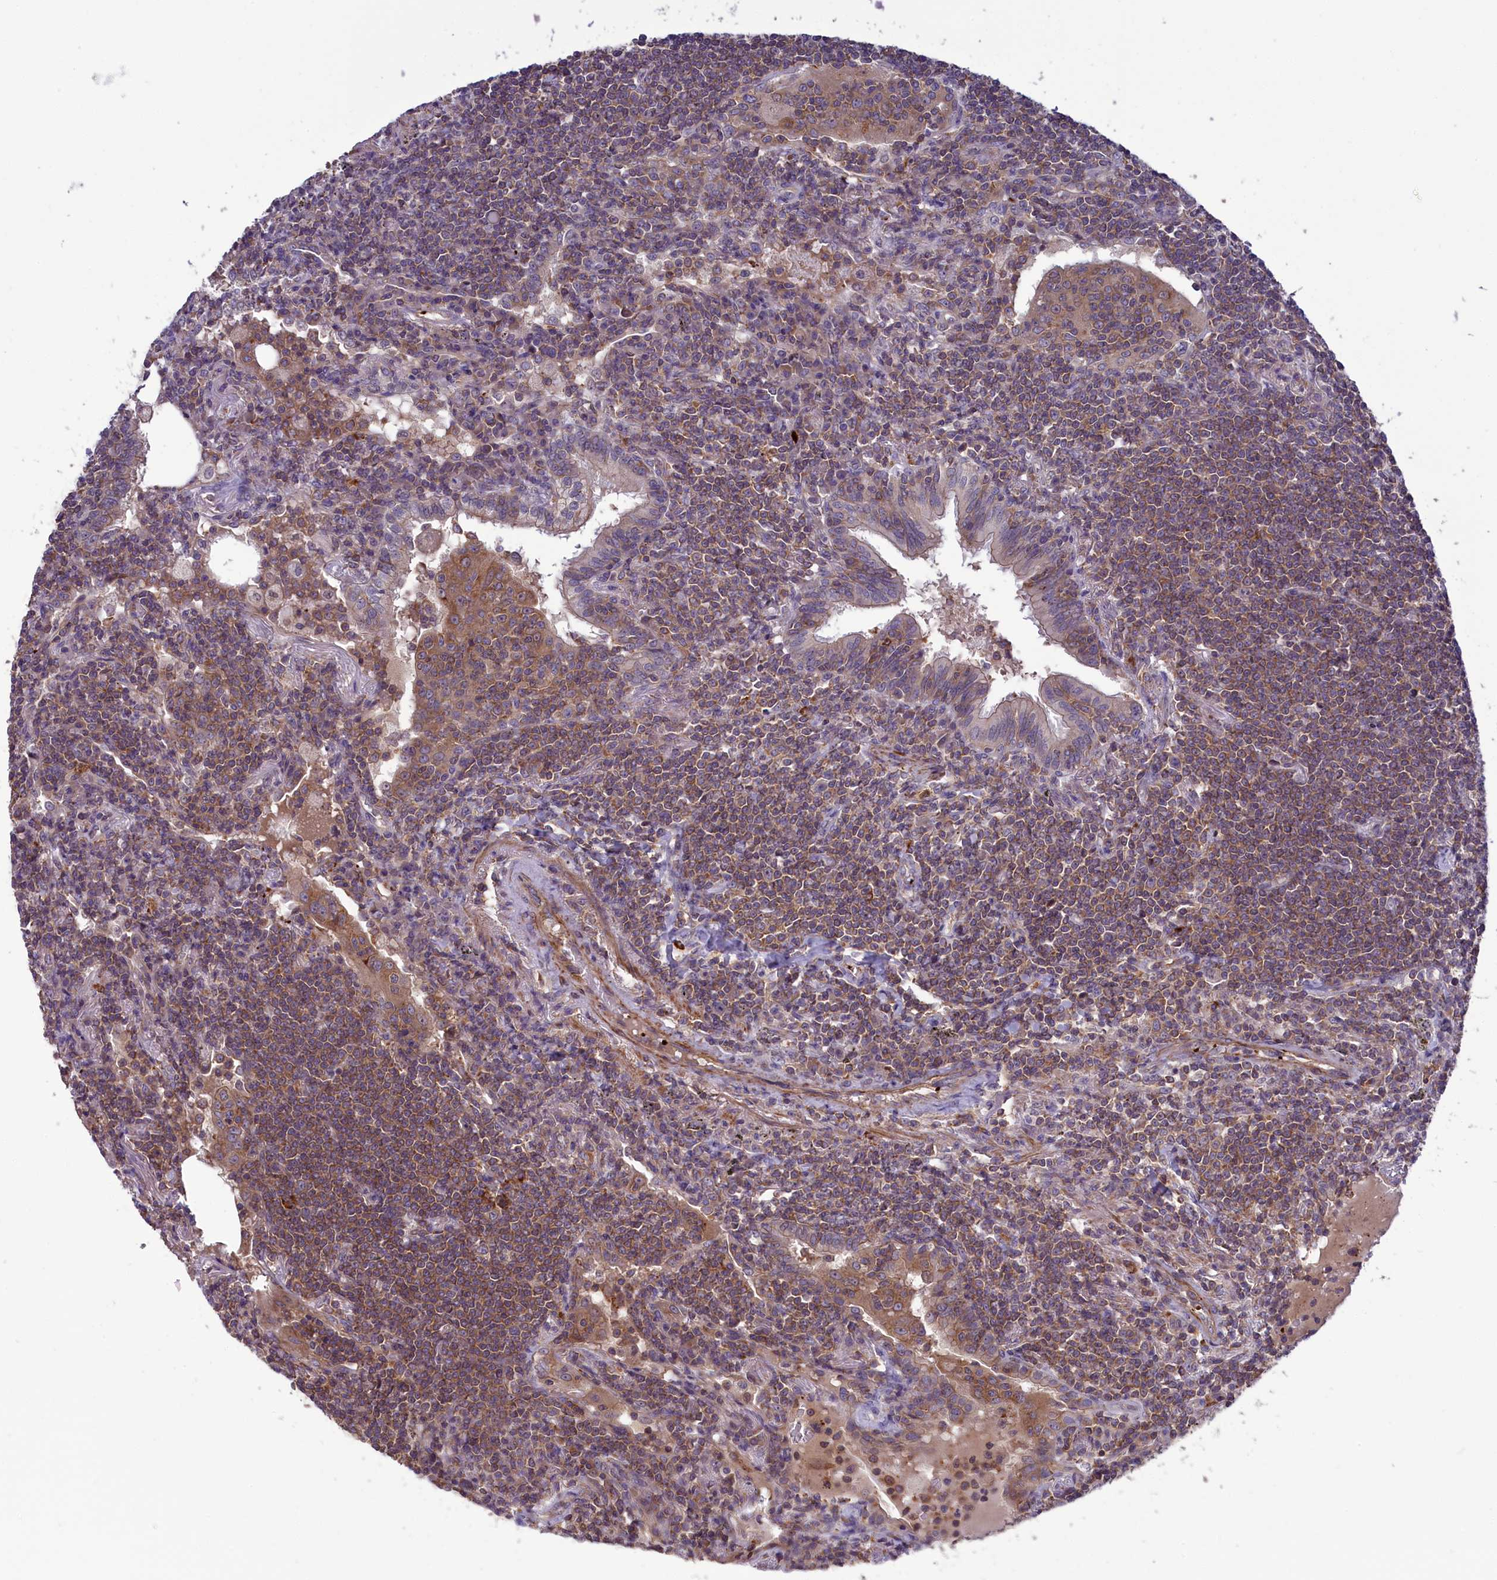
{"staining": {"intensity": "moderate", "quantity": ">75%", "location": "cytoplasmic/membranous"}, "tissue": "lymphoma", "cell_type": "Tumor cells", "image_type": "cancer", "snomed": [{"axis": "morphology", "description": "Malignant lymphoma, non-Hodgkin's type, Low grade"}, {"axis": "topography", "description": "Lung"}], "caption": "Protein positivity by IHC demonstrates moderate cytoplasmic/membranous staining in approximately >75% of tumor cells in low-grade malignant lymphoma, non-Hodgkin's type. The staining was performed using DAB to visualize the protein expression in brown, while the nuclei were stained in blue with hematoxylin (Magnification: 20x).", "gene": "HEATR3", "patient": {"sex": "female", "age": 71}}